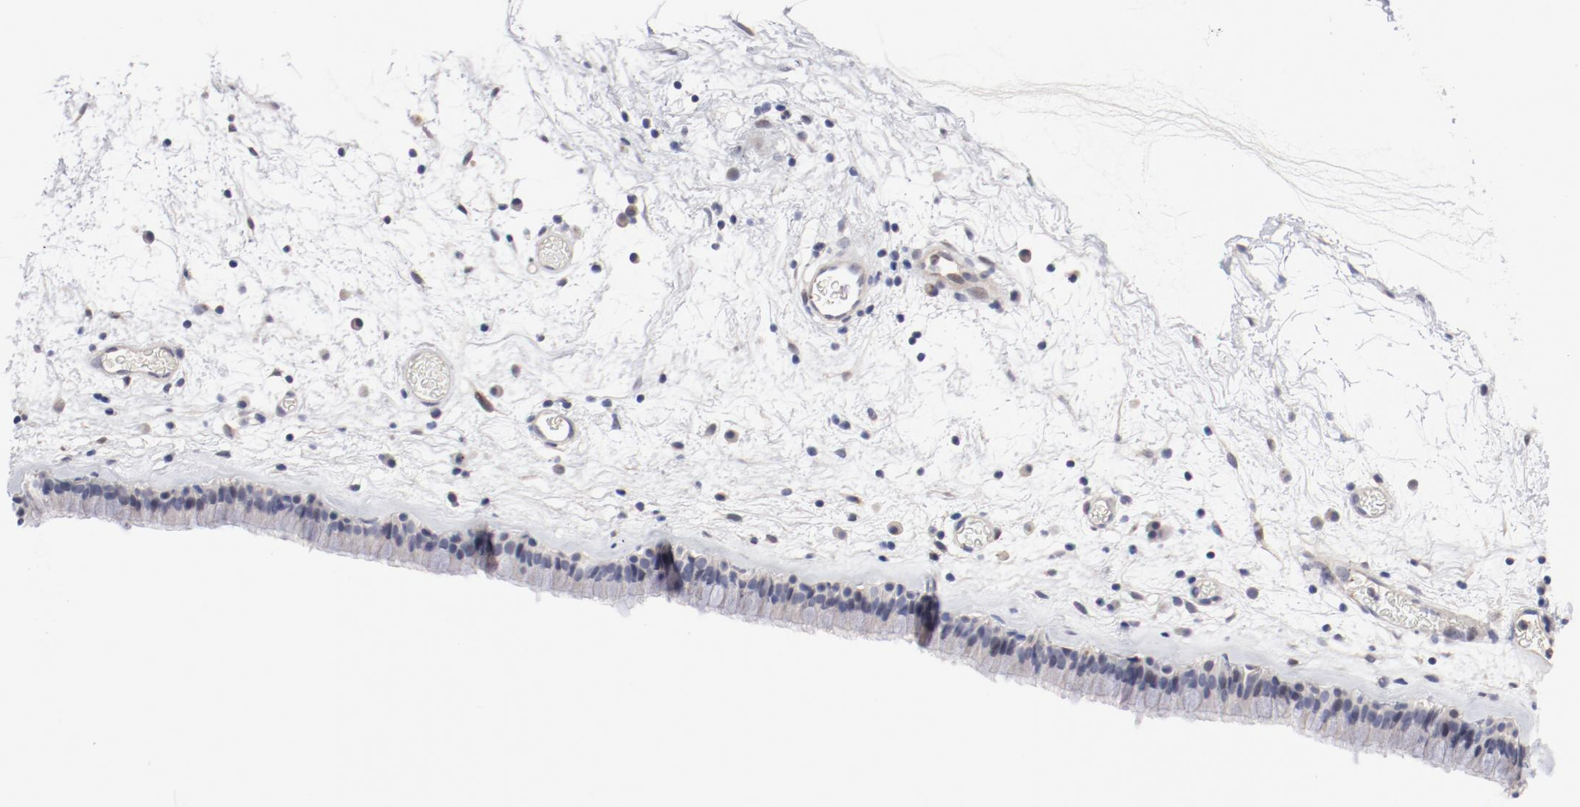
{"staining": {"intensity": "negative", "quantity": "none", "location": "none"}, "tissue": "nasopharynx", "cell_type": "Respiratory epithelial cells", "image_type": "normal", "snomed": [{"axis": "morphology", "description": "Normal tissue, NOS"}, {"axis": "morphology", "description": "Inflammation, NOS"}, {"axis": "topography", "description": "Nasopharynx"}], "caption": "Immunohistochemical staining of unremarkable human nasopharynx displays no significant staining in respiratory epithelial cells.", "gene": "FSCB", "patient": {"sex": "male", "age": 48}}